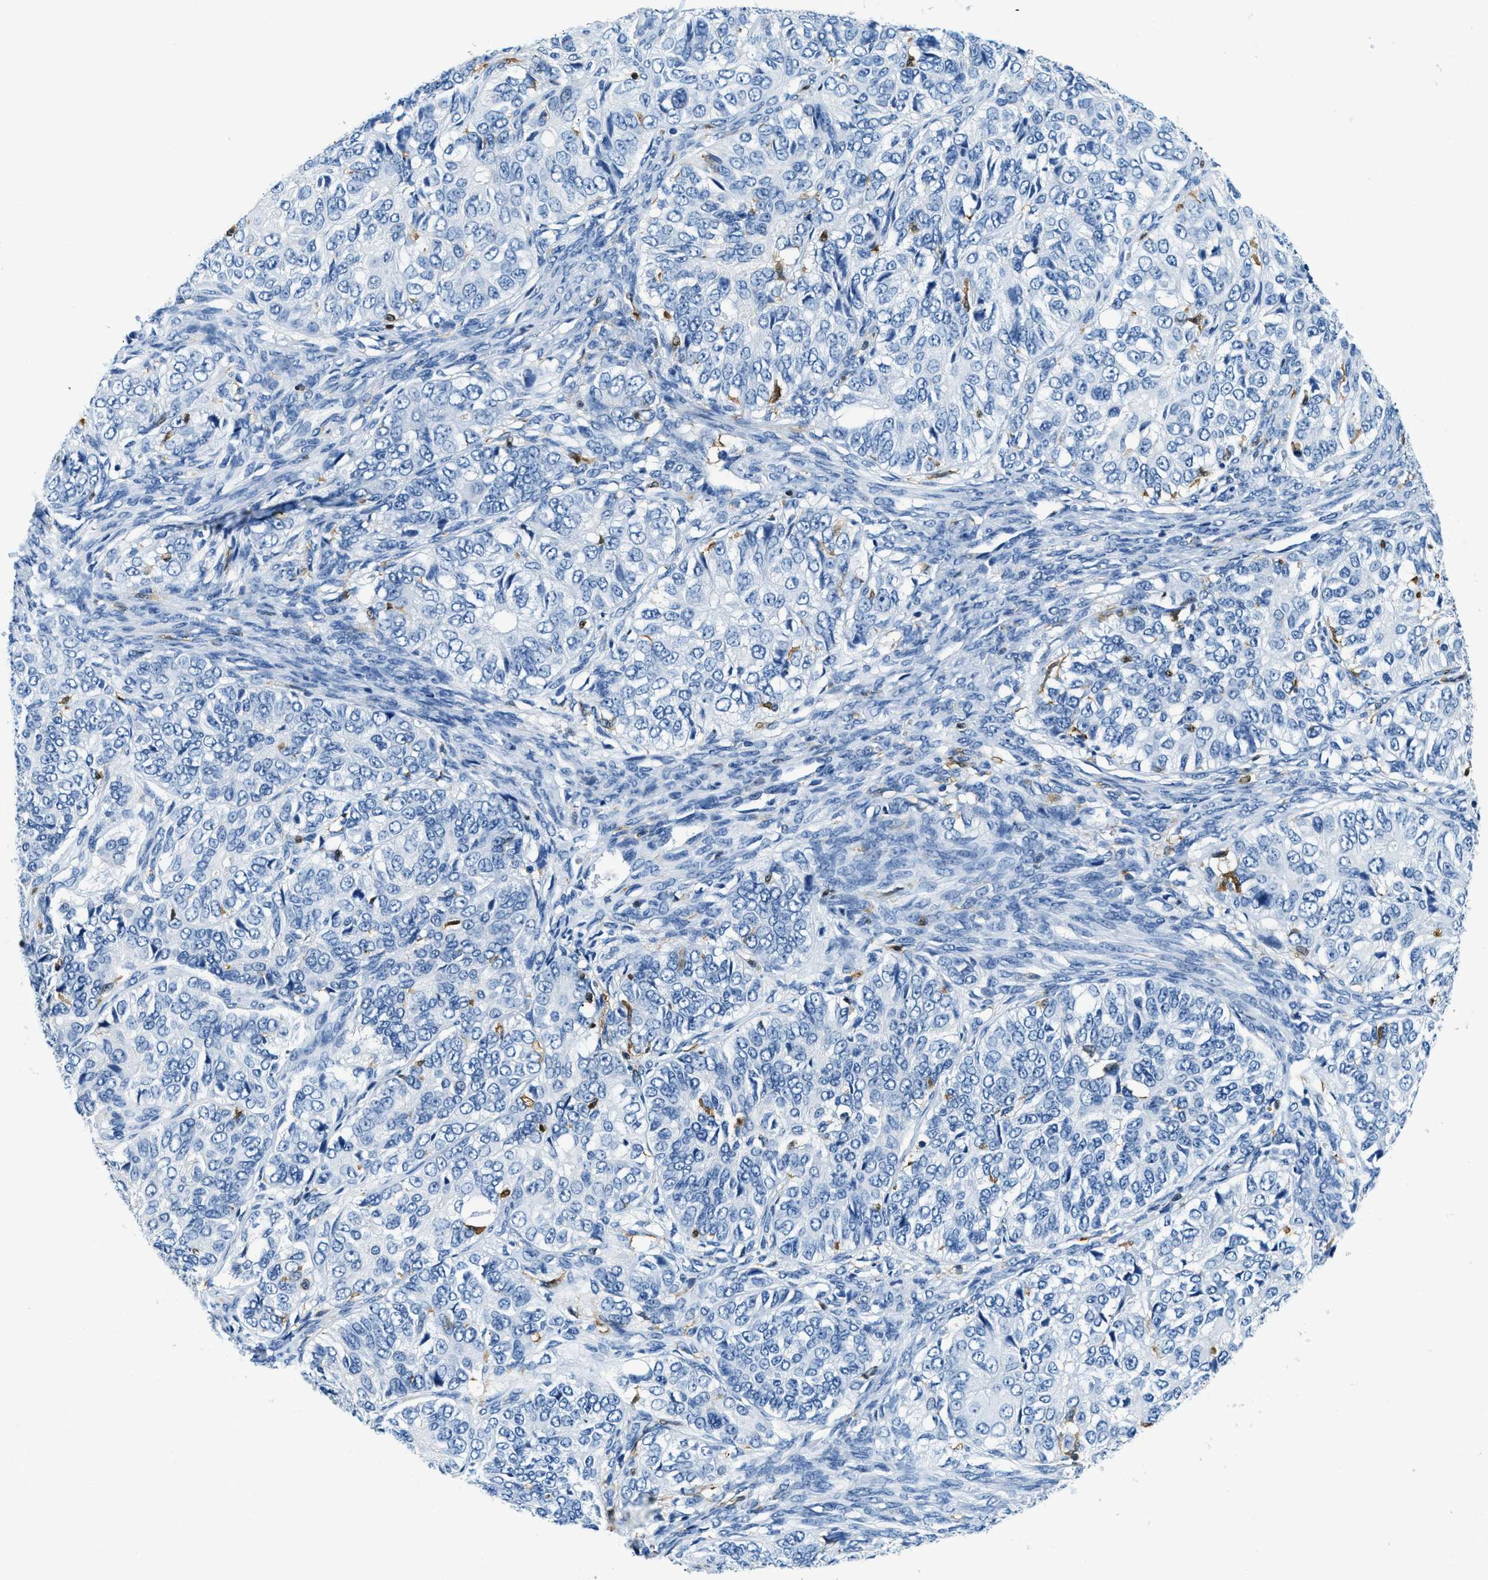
{"staining": {"intensity": "negative", "quantity": "none", "location": "none"}, "tissue": "ovarian cancer", "cell_type": "Tumor cells", "image_type": "cancer", "snomed": [{"axis": "morphology", "description": "Carcinoma, endometroid"}, {"axis": "topography", "description": "Ovary"}], "caption": "This is a micrograph of immunohistochemistry staining of endometroid carcinoma (ovarian), which shows no expression in tumor cells.", "gene": "CAPG", "patient": {"sex": "female", "age": 51}}